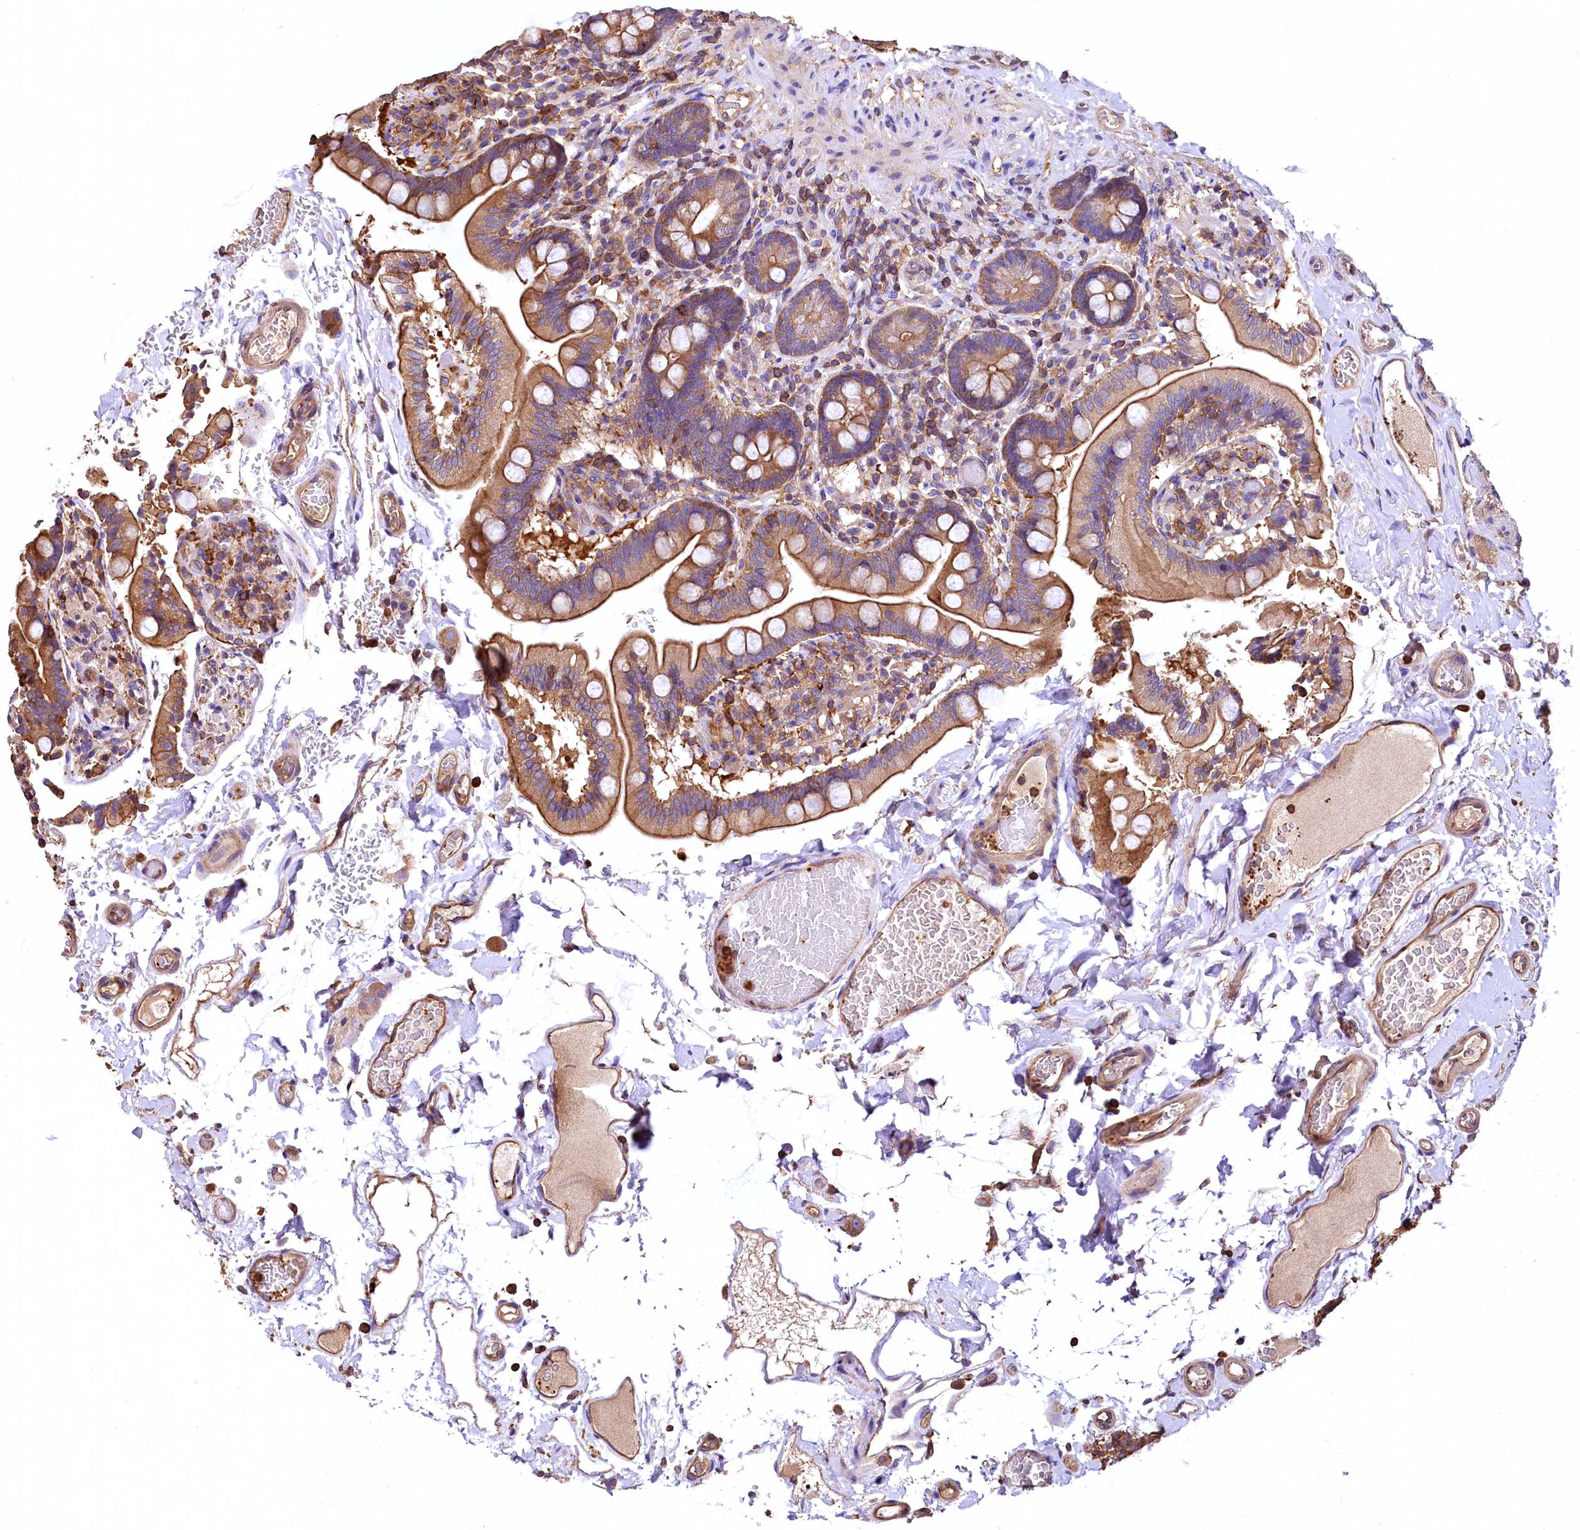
{"staining": {"intensity": "moderate", "quantity": ">75%", "location": "cytoplasmic/membranous"}, "tissue": "small intestine", "cell_type": "Glandular cells", "image_type": "normal", "snomed": [{"axis": "morphology", "description": "Normal tissue, NOS"}, {"axis": "topography", "description": "Small intestine"}], "caption": "Protein staining by immunohistochemistry (IHC) demonstrates moderate cytoplasmic/membranous positivity in approximately >75% of glandular cells in normal small intestine.", "gene": "RARS2", "patient": {"sex": "female", "age": 64}}